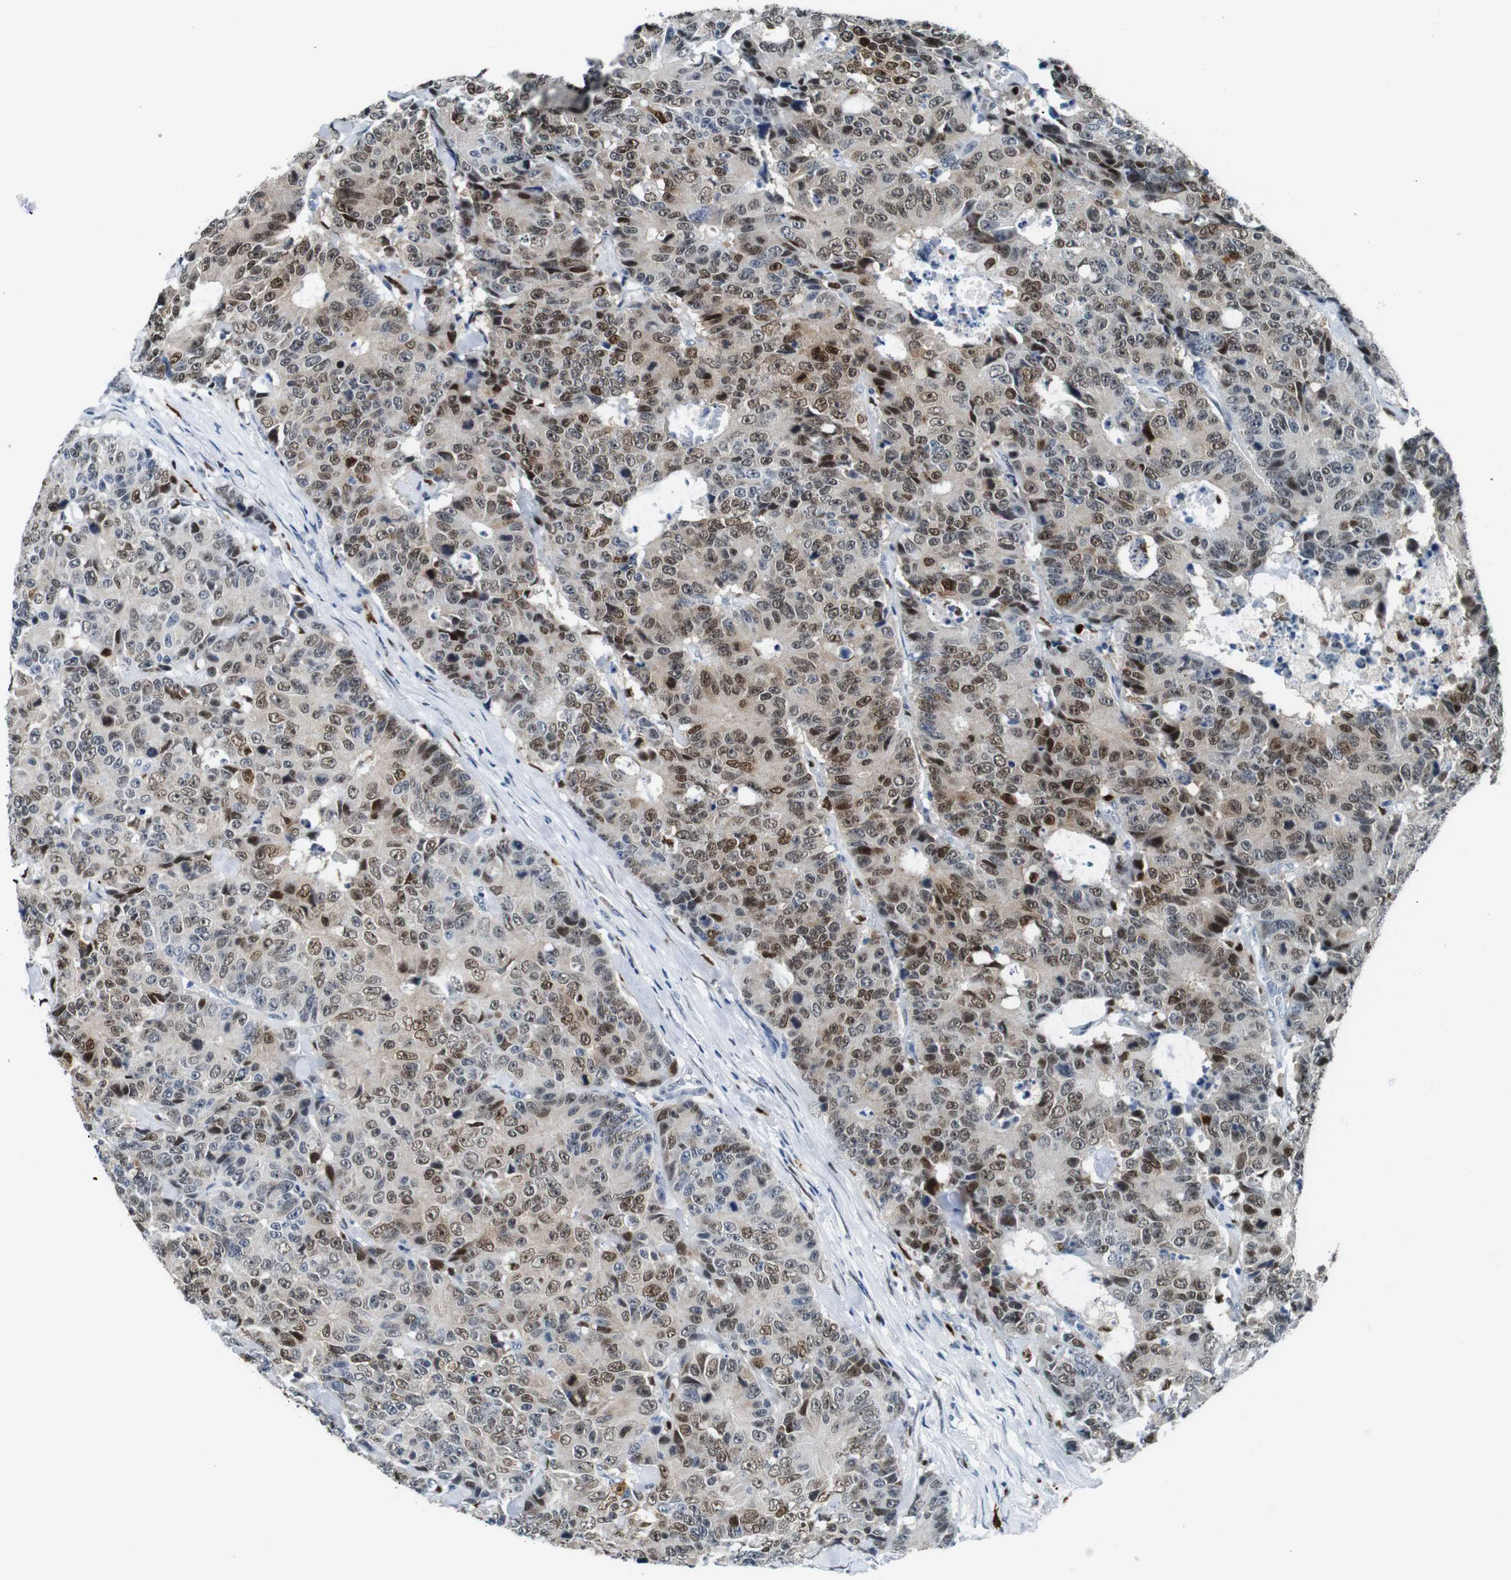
{"staining": {"intensity": "moderate", "quantity": ">75%", "location": "cytoplasmic/membranous,nuclear"}, "tissue": "colorectal cancer", "cell_type": "Tumor cells", "image_type": "cancer", "snomed": [{"axis": "morphology", "description": "Adenocarcinoma, NOS"}, {"axis": "topography", "description": "Colon"}], "caption": "Immunohistochemical staining of colorectal cancer (adenocarcinoma) exhibits medium levels of moderate cytoplasmic/membranous and nuclear protein positivity in about >75% of tumor cells.", "gene": "IRF8", "patient": {"sex": "female", "age": 86}}